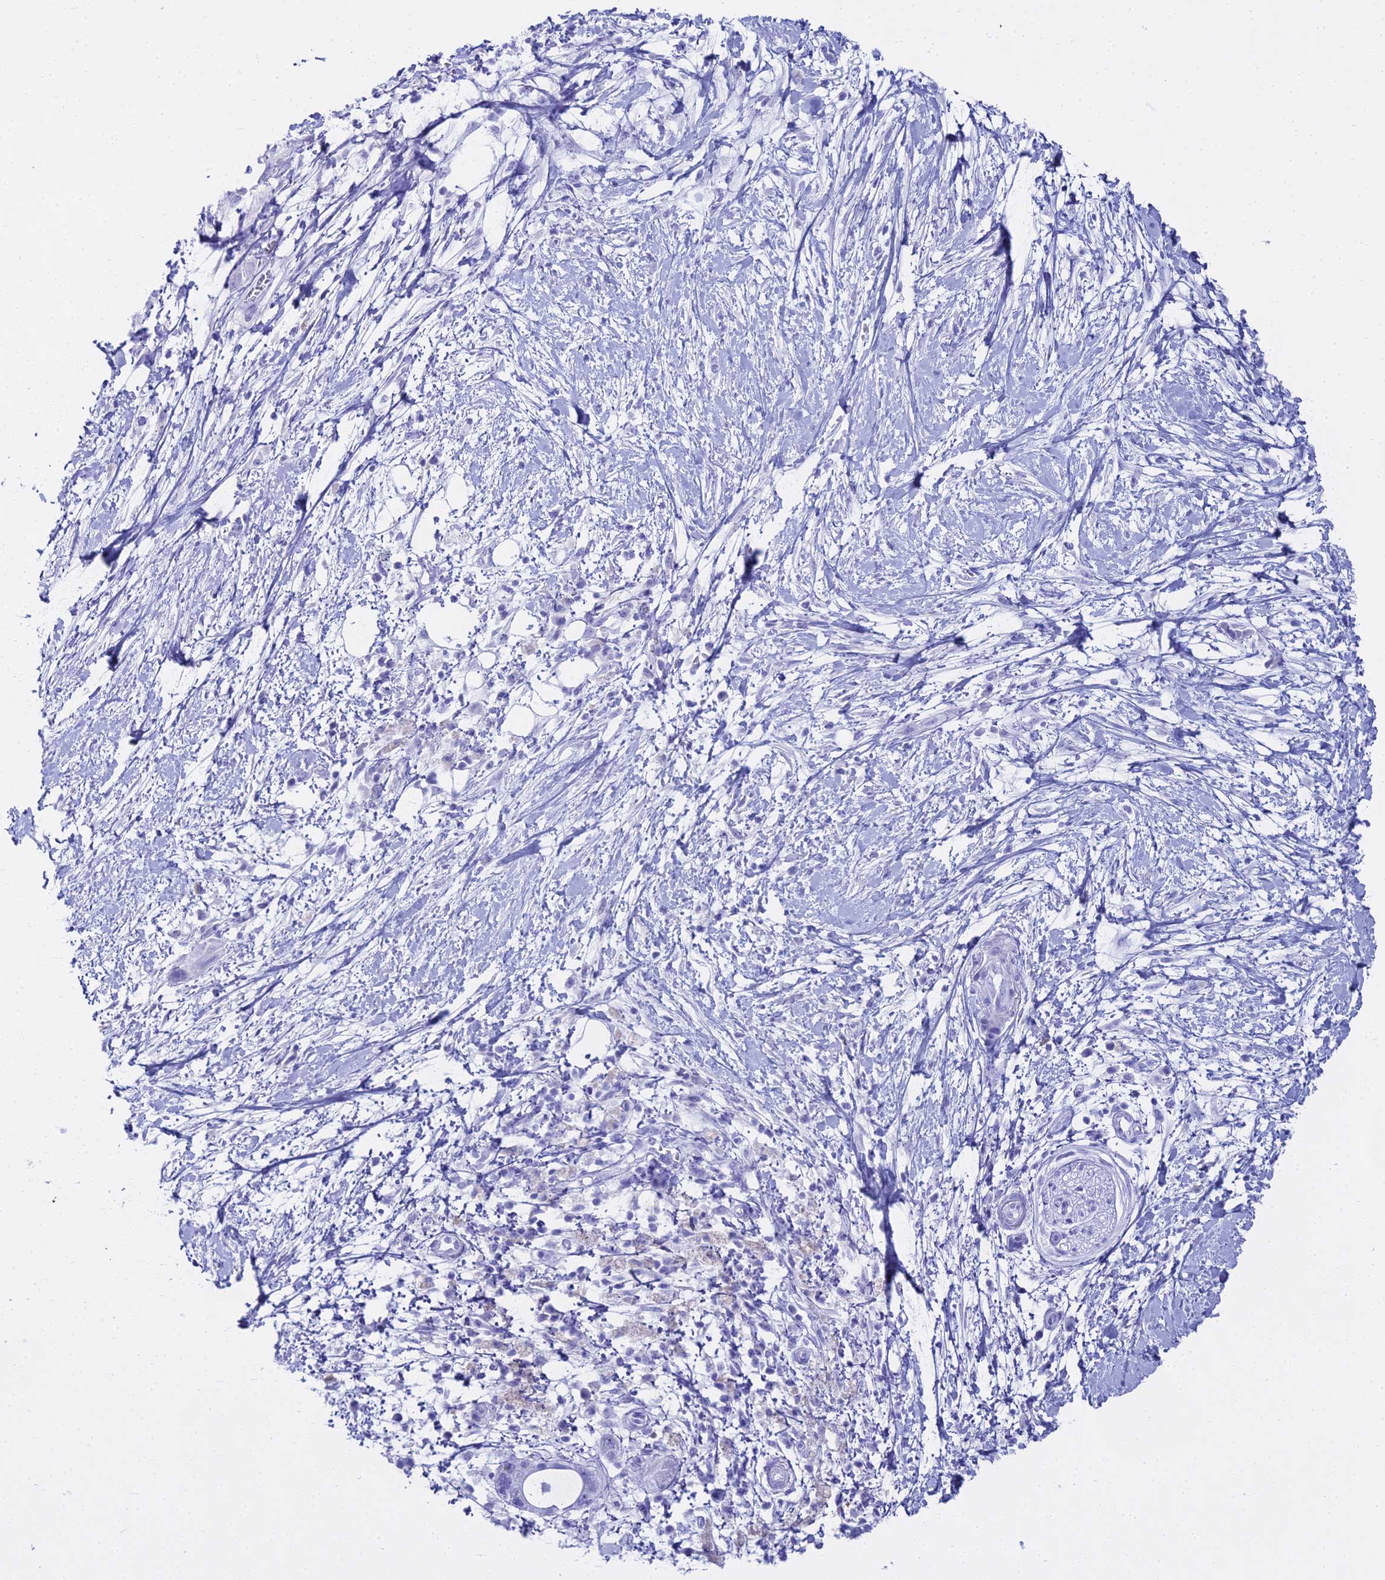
{"staining": {"intensity": "negative", "quantity": "none", "location": "none"}, "tissue": "pancreatic cancer", "cell_type": "Tumor cells", "image_type": "cancer", "snomed": [{"axis": "morphology", "description": "Adenocarcinoma, NOS"}, {"axis": "topography", "description": "Pancreas"}], "caption": "Protein analysis of adenocarcinoma (pancreatic) exhibits no significant positivity in tumor cells.", "gene": "CGB2", "patient": {"sex": "male", "age": 68}}